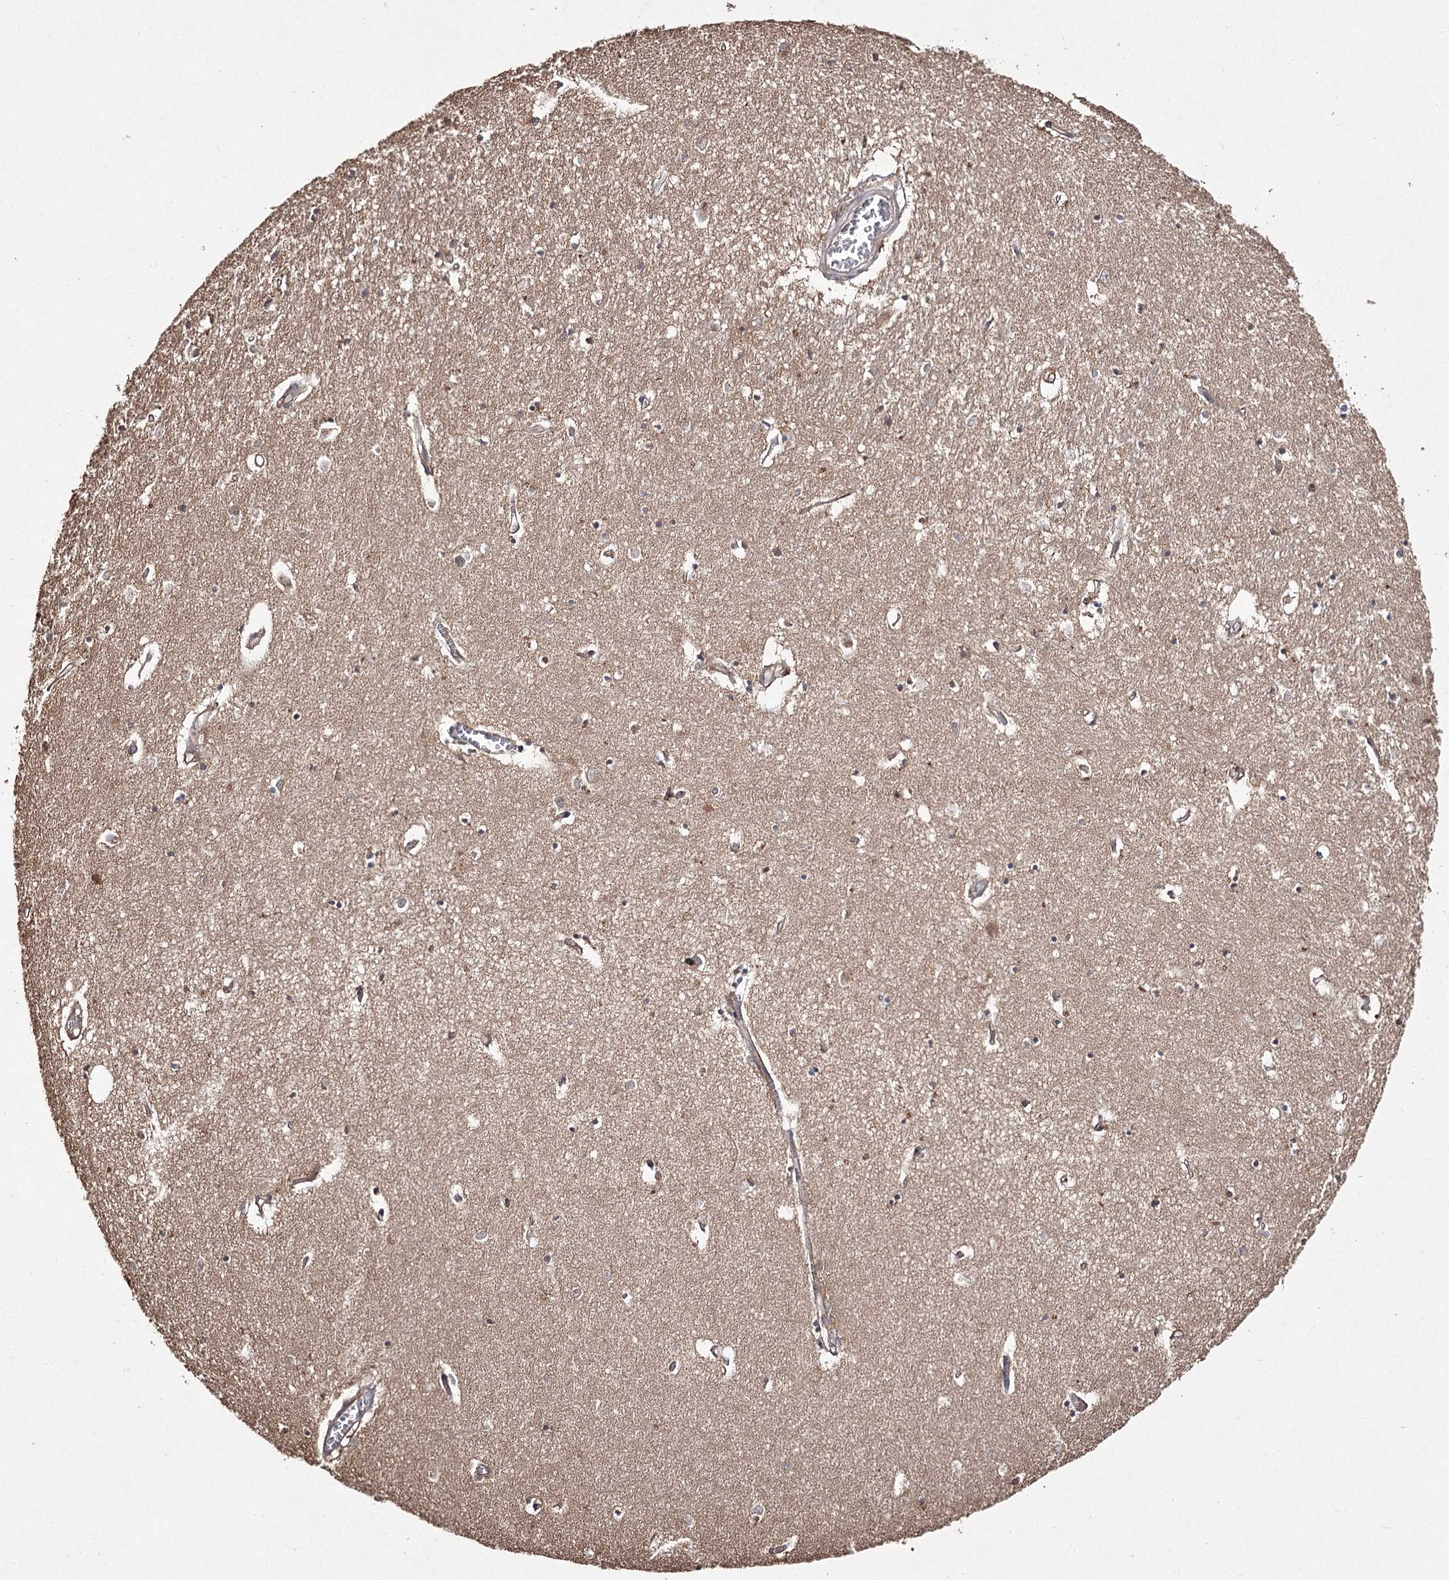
{"staining": {"intensity": "negative", "quantity": "none", "location": "none"}, "tissue": "hippocampus", "cell_type": "Glial cells", "image_type": "normal", "snomed": [{"axis": "morphology", "description": "Normal tissue, NOS"}, {"axis": "topography", "description": "Hippocampus"}], "caption": "This micrograph is of normal hippocampus stained with immunohistochemistry (IHC) to label a protein in brown with the nuclei are counter-stained blue. There is no expression in glial cells. (Stains: DAB (3,3'-diaminobenzidine) IHC with hematoxylin counter stain, Microscopy: brightfield microscopy at high magnification).", "gene": "FANCL", "patient": {"sex": "female", "age": 64}}